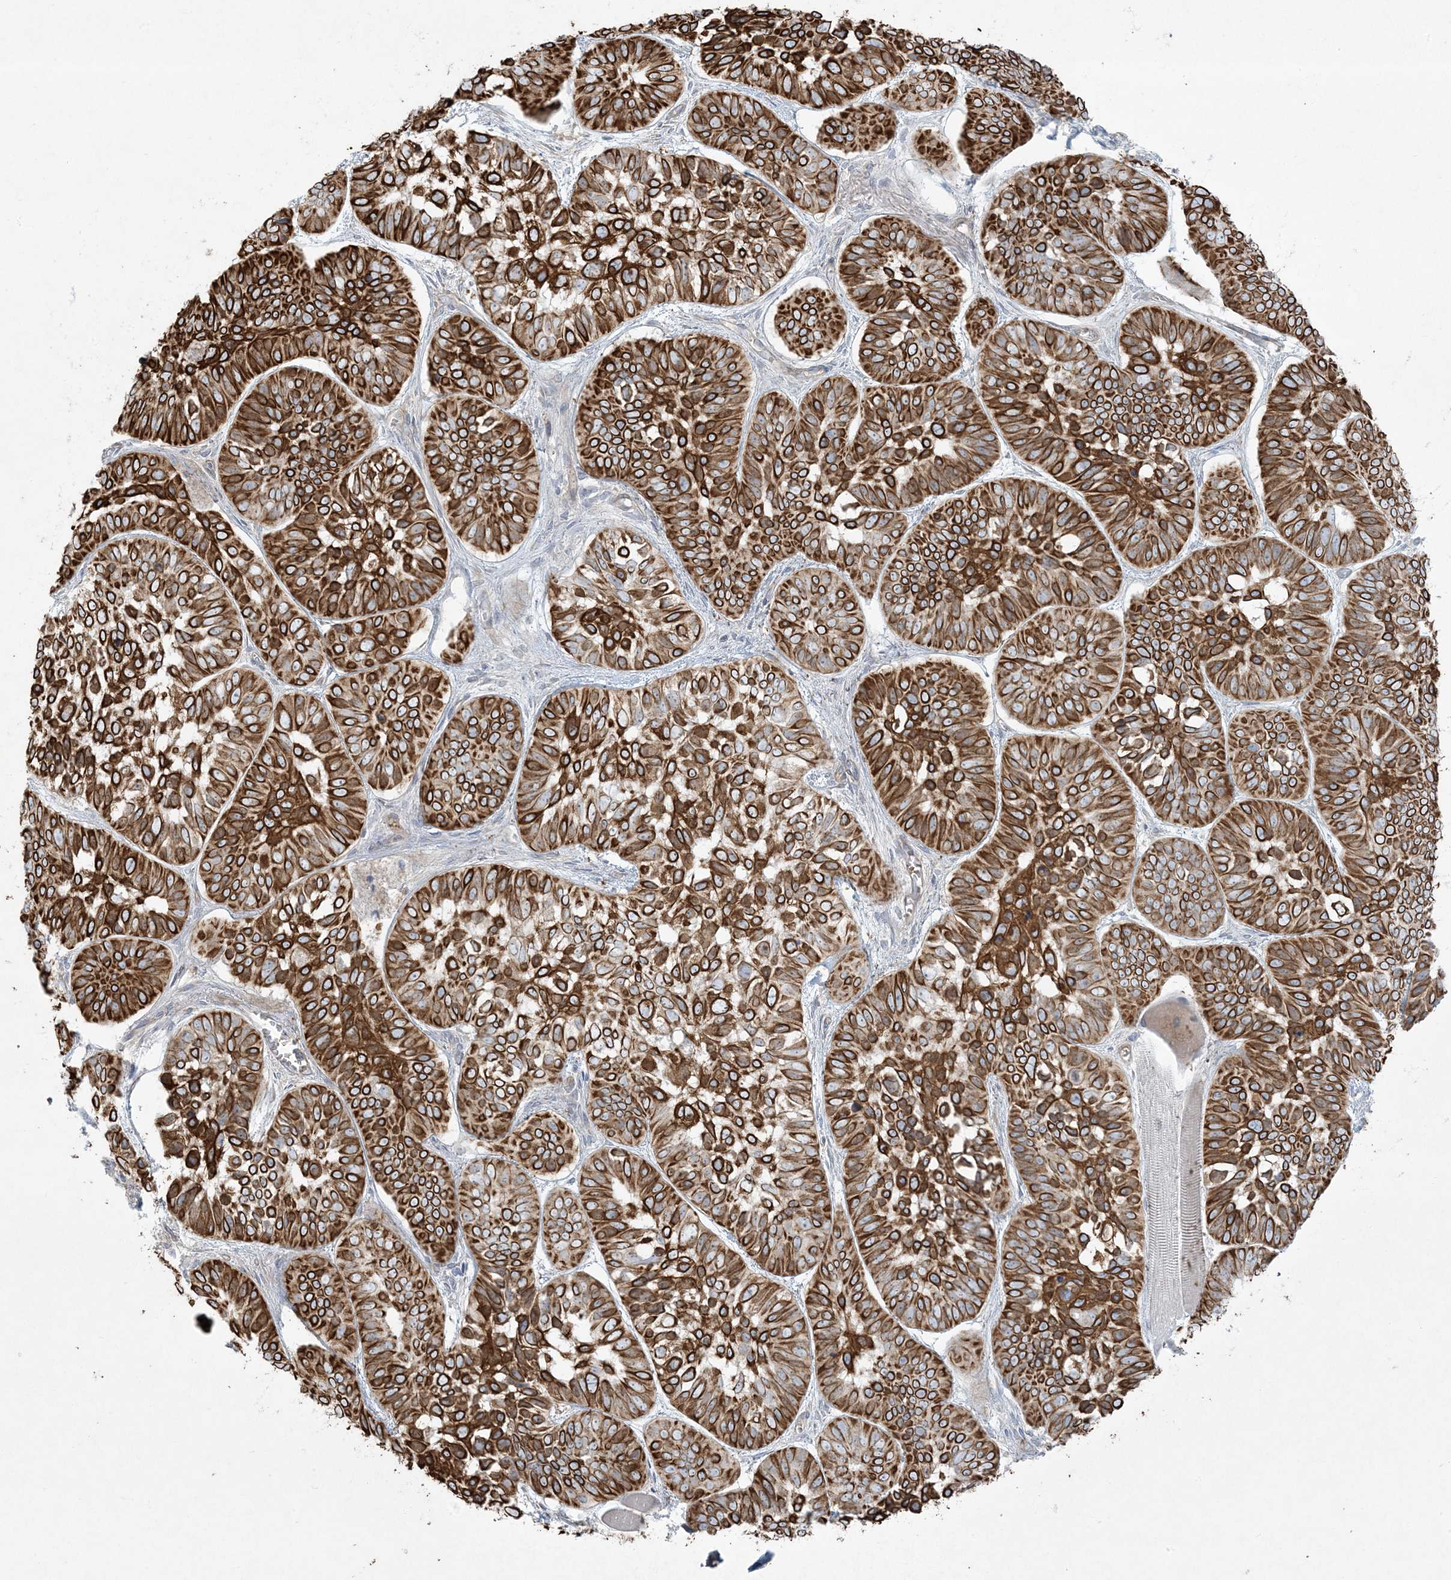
{"staining": {"intensity": "strong", "quantity": ">75%", "location": "cytoplasmic/membranous"}, "tissue": "skin cancer", "cell_type": "Tumor cells", "image_type": "cancer", "snomed": [{"axis": "morphology", "description": "Basal cell carcinoma"}, {"axis": "topography", "description": "Skin"}], "caption": "Immunohistochemical staining of human skin basal cell carcinoma displays strong cytoplasmic/membranous protein expression in about >75% of tumor cells.", "gene": "PIK3R4", "patient": {"sex": "male", "age": 62}}